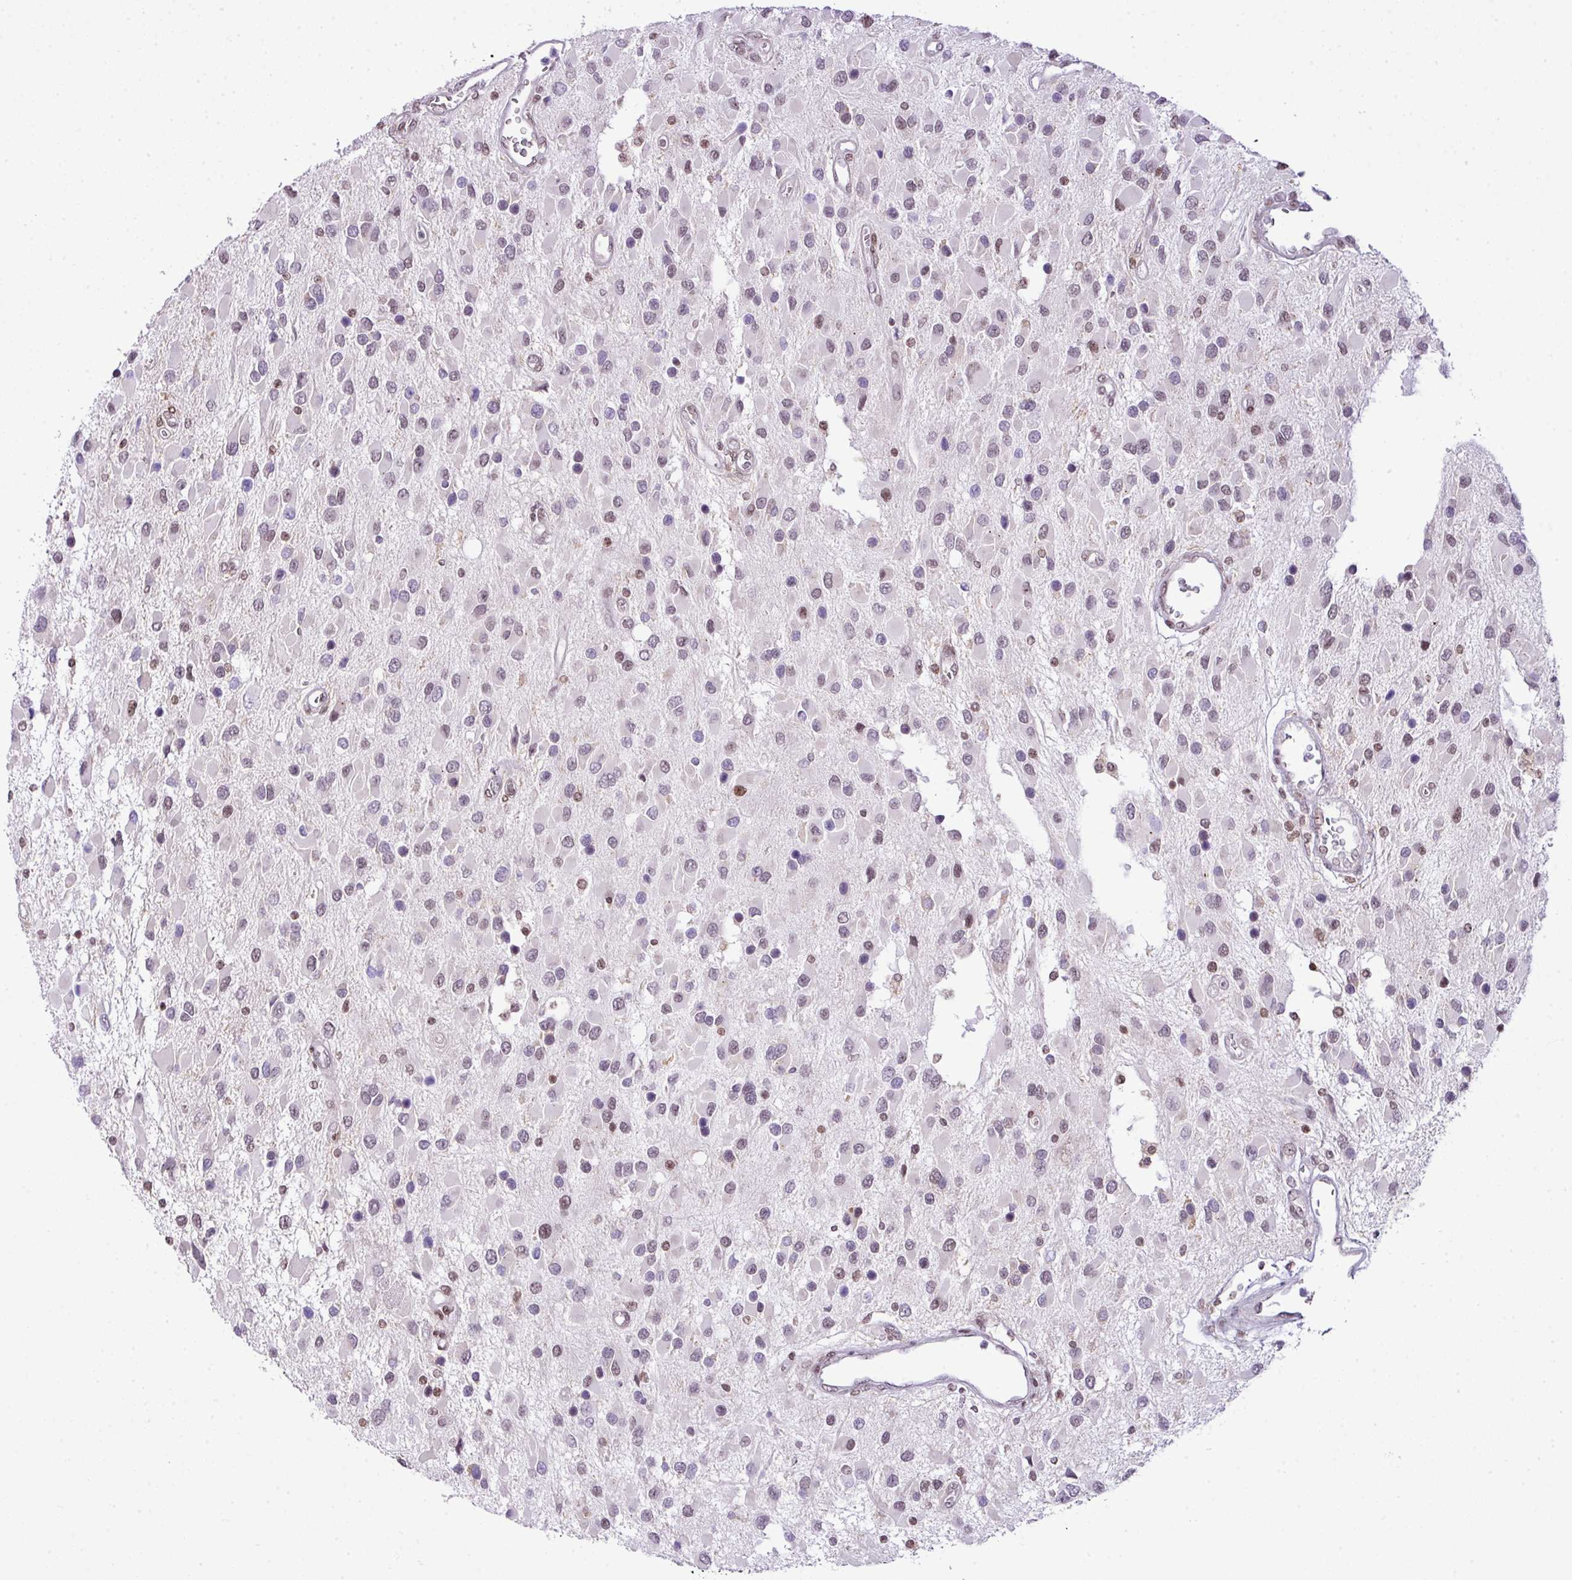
{"staining": {"intensity": "negative", "quantity": "none", "location": "none"}, "tissue": "glioma", "cell_type": "Tumor cells", "image_type": "cancer", "snomed": [{"axis": "morphology", "description": "Glioma, malignant, High grade"}, {"axis": "topography", "description": "Brain"}], "caption": "An immunohistochemistry (IHC) micrograph of malignant high-grade glioma is shown. There is no staining in tumor cells of malignant high-grade glioma.", "gene": "CCDC137", "patient": {"sex": "male", "age": 53}}